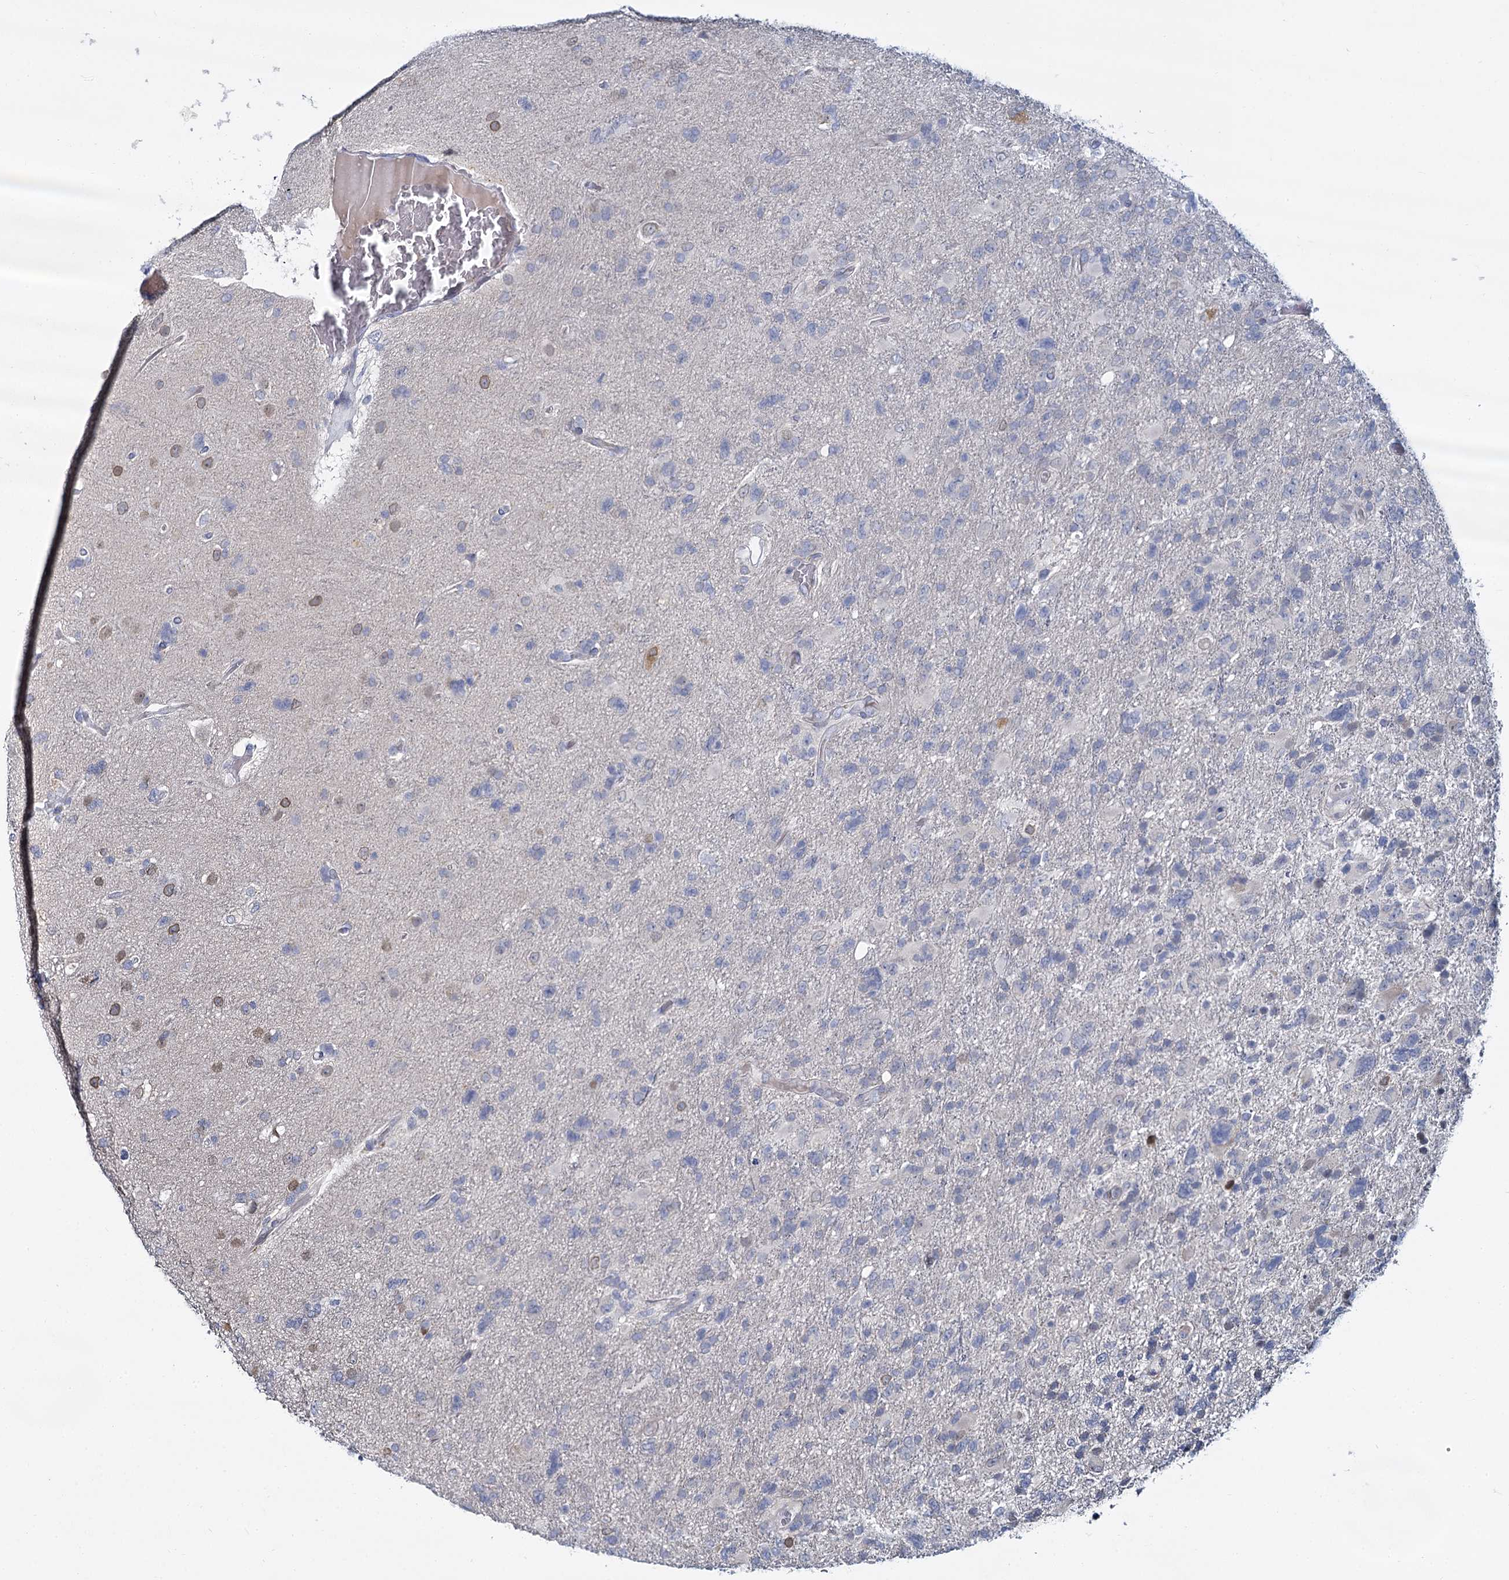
{"staining": {"intensity": "negative", "quantity": "none", "location": "none"}, "tissue": "glioma", "cell_type": "Tumor cells", "image_type": "cancer", "snomed": [{"axis": "morphology", "description": "Glioma, malignant, High grade"}, {"axis": "topography", "description": "Brain"}], "caption": "There is no significant staining in tumor cells of glioma.", "gene": "ACRBP", "patient": {"sex": "male", "age": 61}}